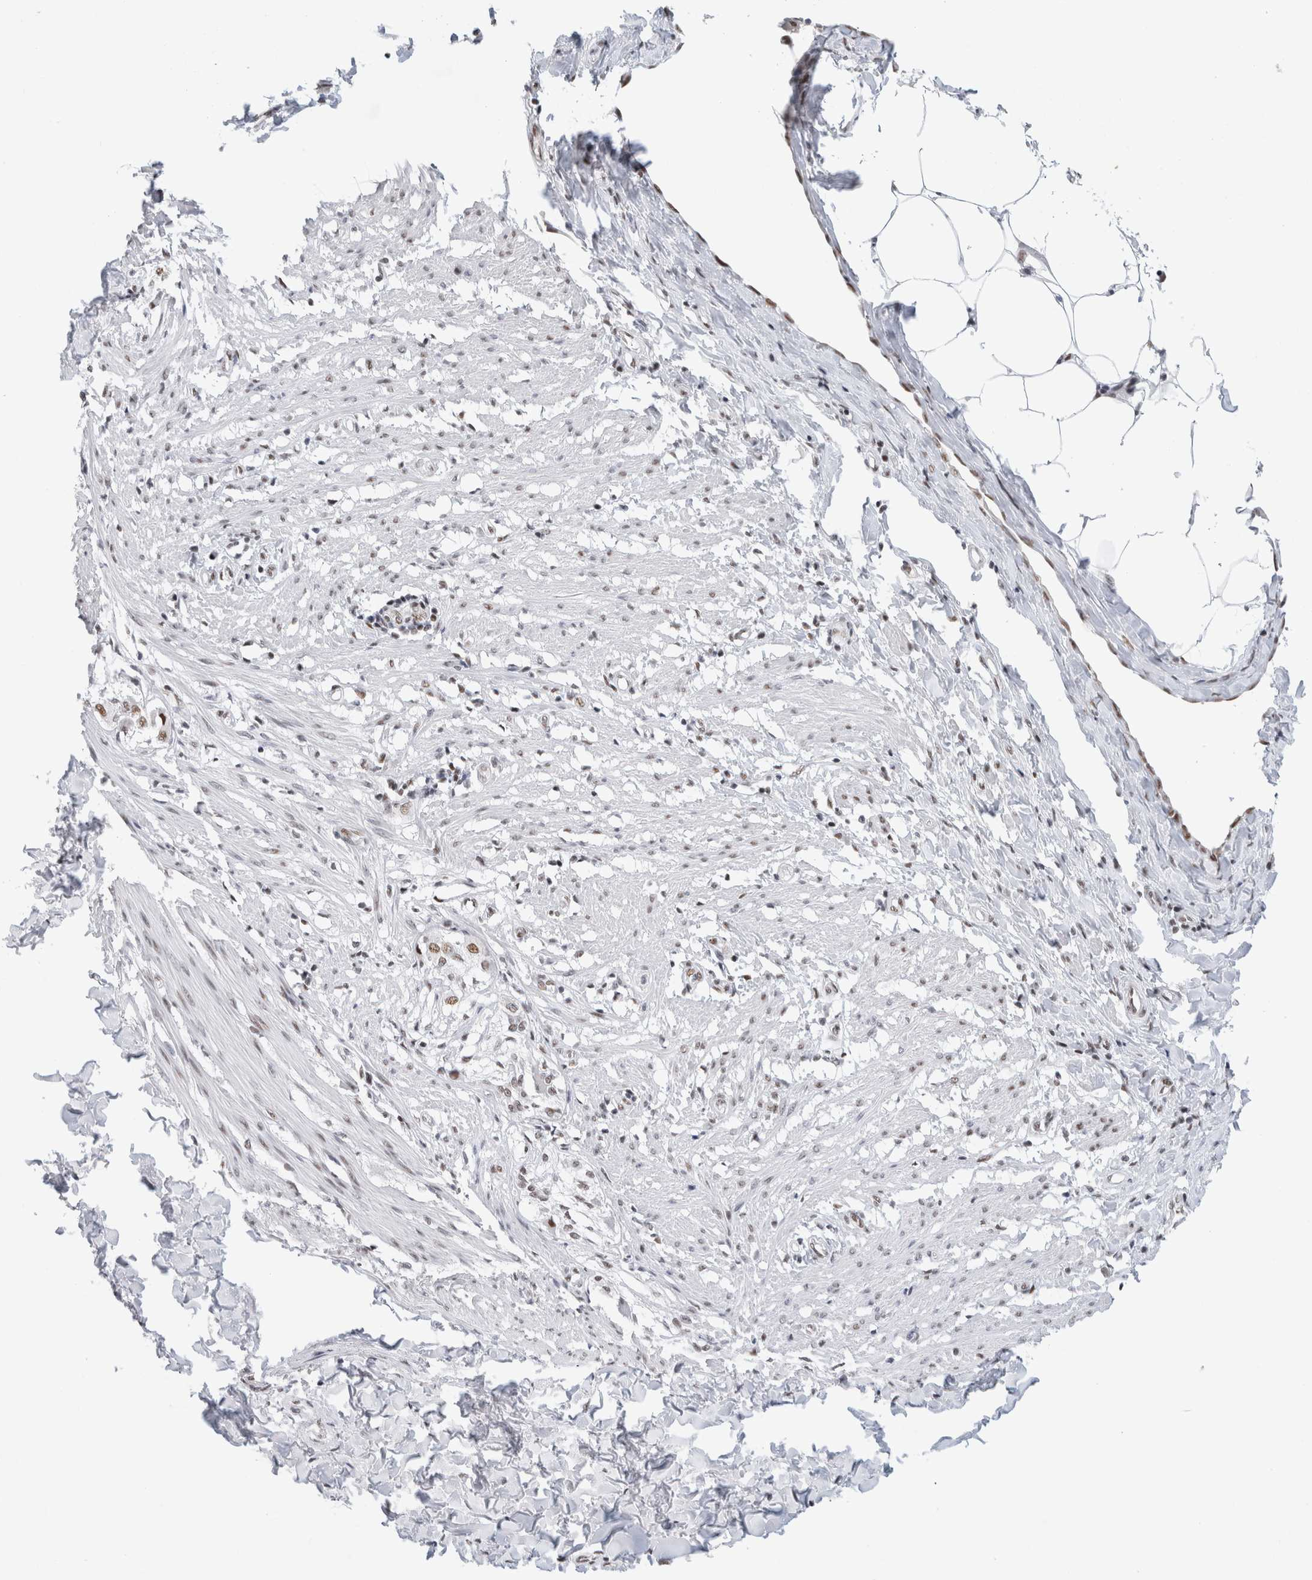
{"staining": {"intensity": "moderate", "quantity": "<25%", "location": "nuclear"}, "tissue": "smooth muscle", "cell_type": "Smooth muscle cells", "image_type": "normal", "snomed": [{"axis": "morphology", "description": "Normal tissue, NOS"}, {"axis": "morphology", "description": "Adenocarcinoma, NOS"}, {"axis": "topography", "description": "Smooth muscle"}, {"axis": "topography", "description": "Colon"}], "caption": "Smooth muscle stained with DAB IHC shows low levels of moderate nuclear staining in approximately <25% of smooth muscle cells.", "gene": "COPS7A", "patient": {"sex": "male", "age": 14}}